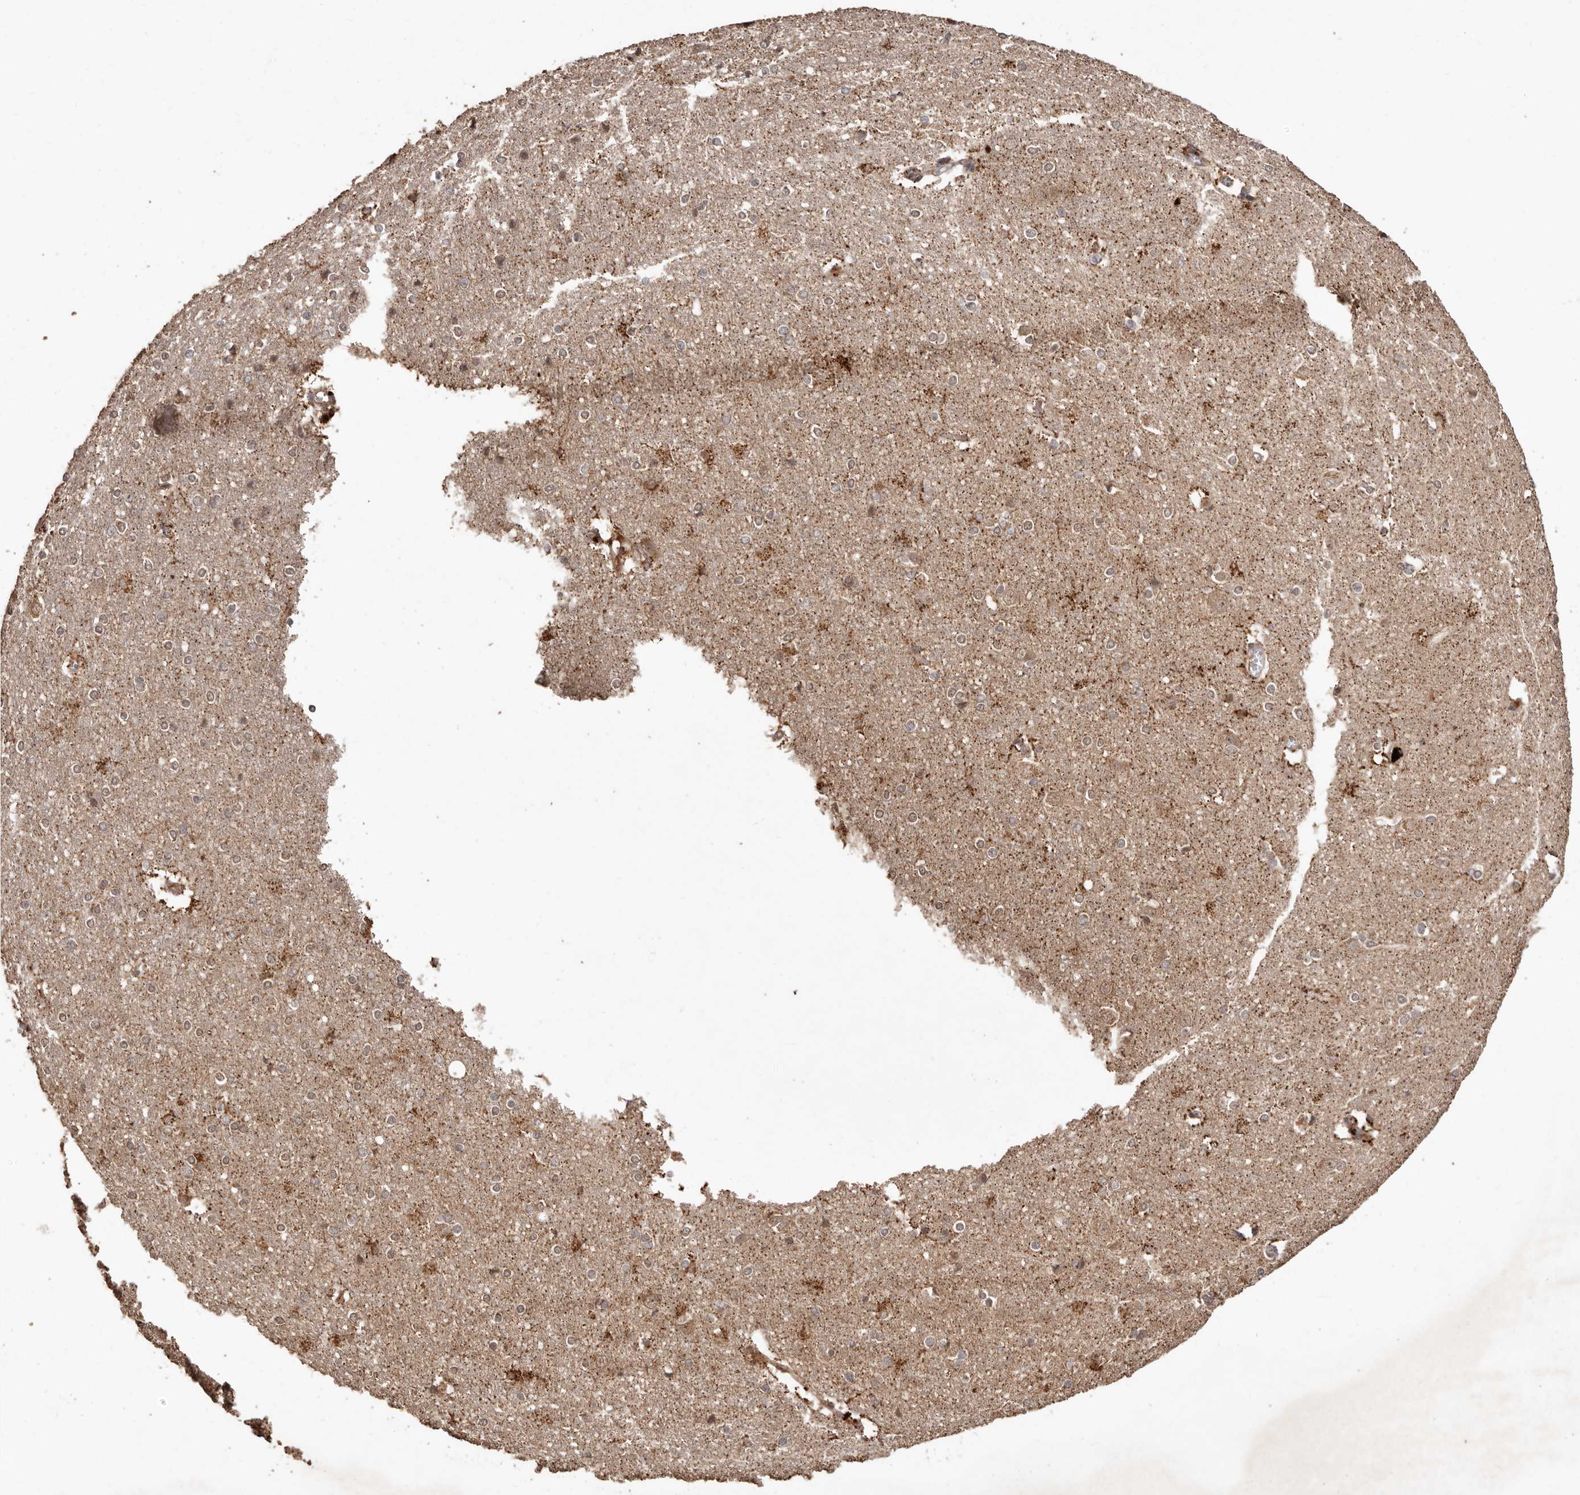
{"staining": {"intensity": "moderate", "quantity": ">75%", "location": "cytoplasmic/membranous"}, "tissue": "cerebral cortex", "cell_type": "Endothelial cells", "image_type": "normal", "snomed": [{"axis": "morphology", "description": "Normal tissue, NOS"}, {"axis": "topography", "description": "Cerebral cortex"}], "caption": "Endothelial cells demonstrate moderate cytoplasmic/membranous expression in about >75% of cells in benign cerebral cortex.", "gene": "RWDD1", "patient": {"sex": "male", "age": 54}}